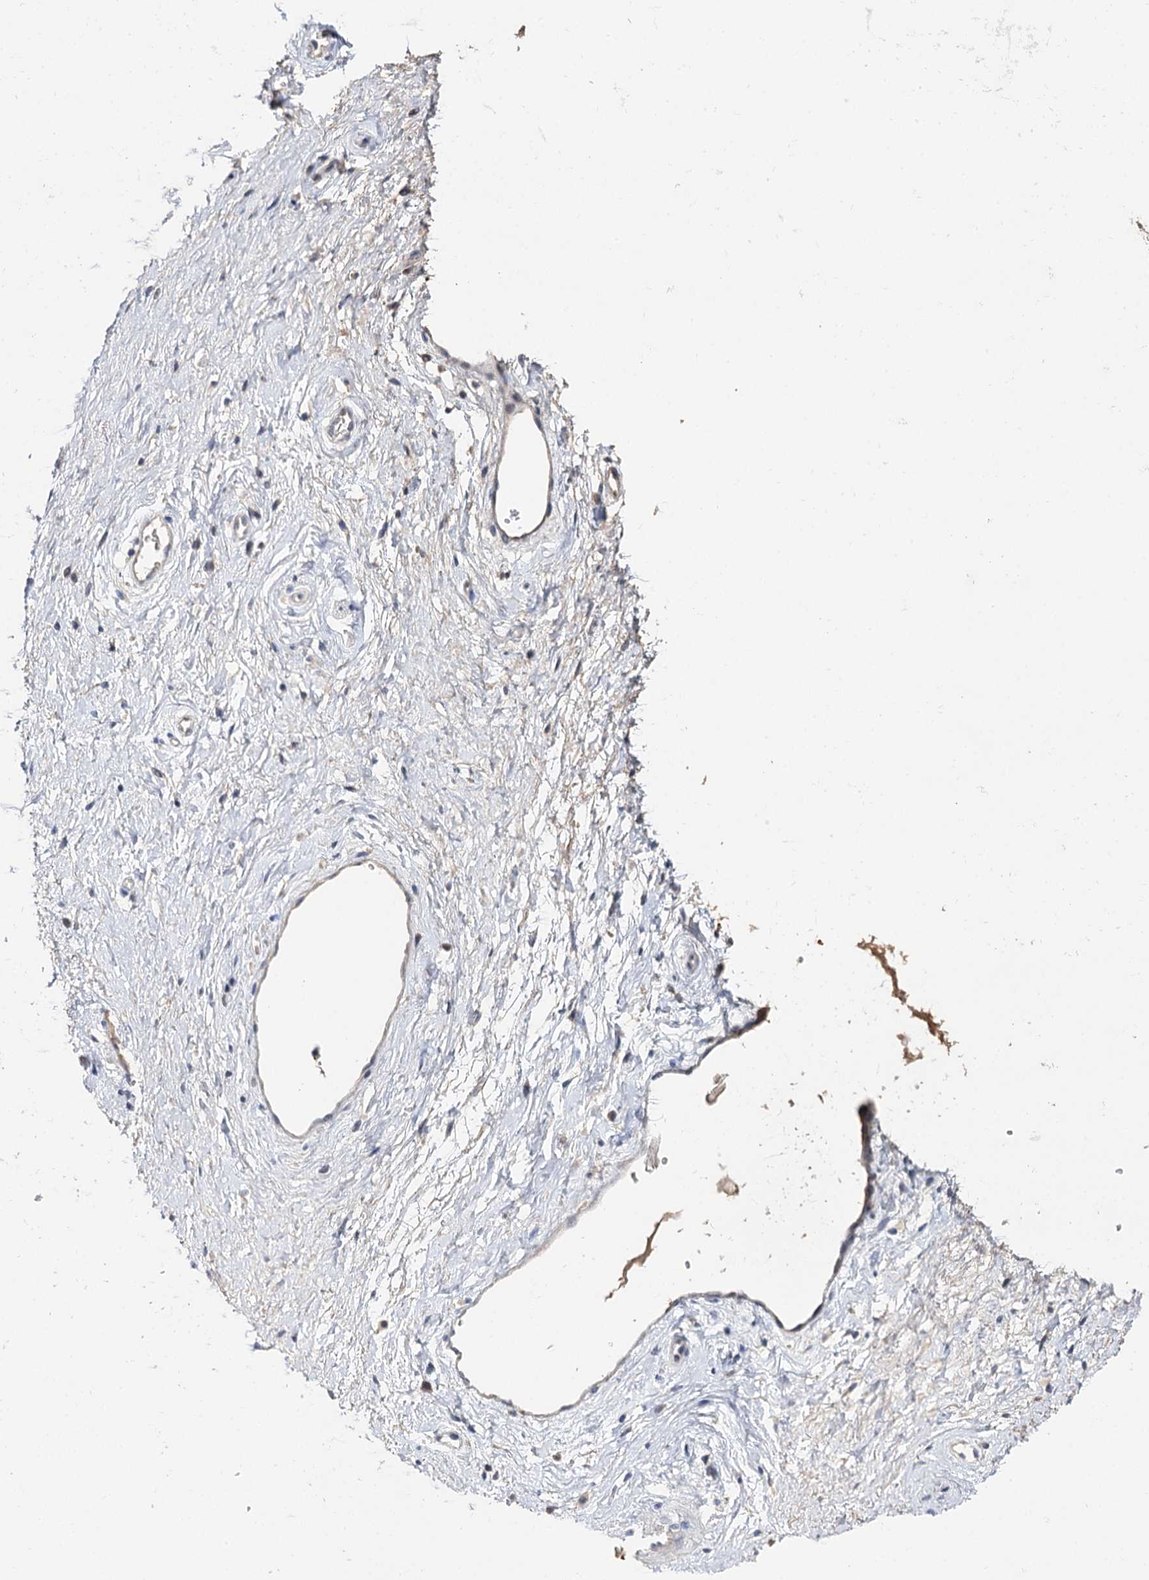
{"staining": {"intensity": "weak", "quantity": "<25%", "location": "nuclear"}, "tissue": "vagina", "cell_type": "Squamous epithelial cells", "image_type": "normal", "snomed": [{"axis": "morphology", "description": "Normal tissue, NOS"}, {"axis": "topography", "description": "Vagina"}], "caption": "Immunohistochemistry image of benign vagina: human vagina stained with DAB shows no significant protein positivity in squamous epithelial cells.", "gene": "DNAH6", "patient": {"sex": "female", "age": 46}}